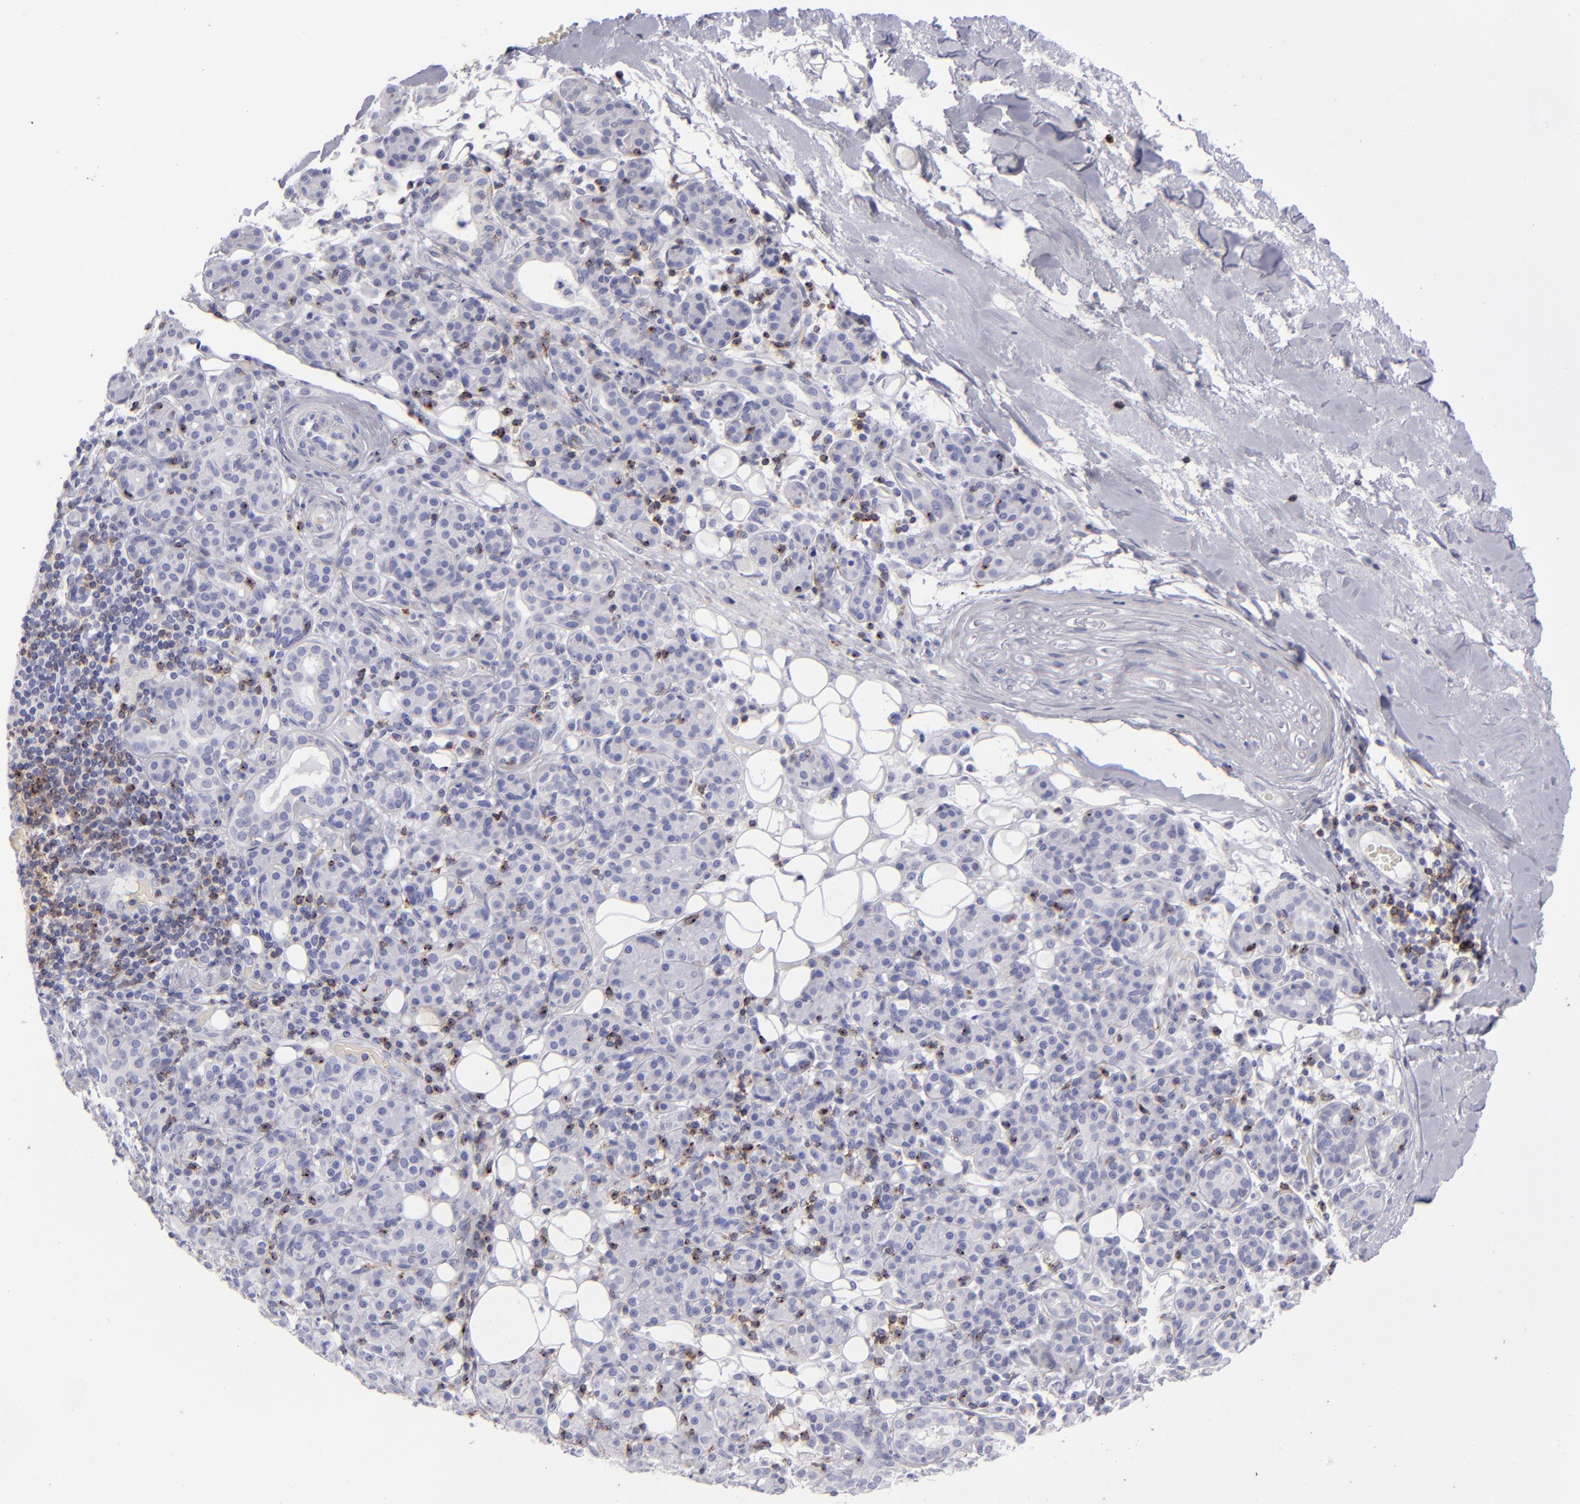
{"staining": {"intensity": "negative", "quantity": "none", "location": "none"}, "tissue": "skin cancer", "cell_type": "Tumor cells", "image_type": "cancer", "snomed": [{"axis": "morphology", "description": "Squamous cell carcinoma, NOS"}, {"axis": "topography", "description": "Skin"}], "caption": "This is an immunohistochemistry (IHC) photomicrograph of skin cancer (squamous cell carcinoma). There is no positivity in tumor cells.", "gene": "CD2", "patient": {"sex": "male", "age": 84}}